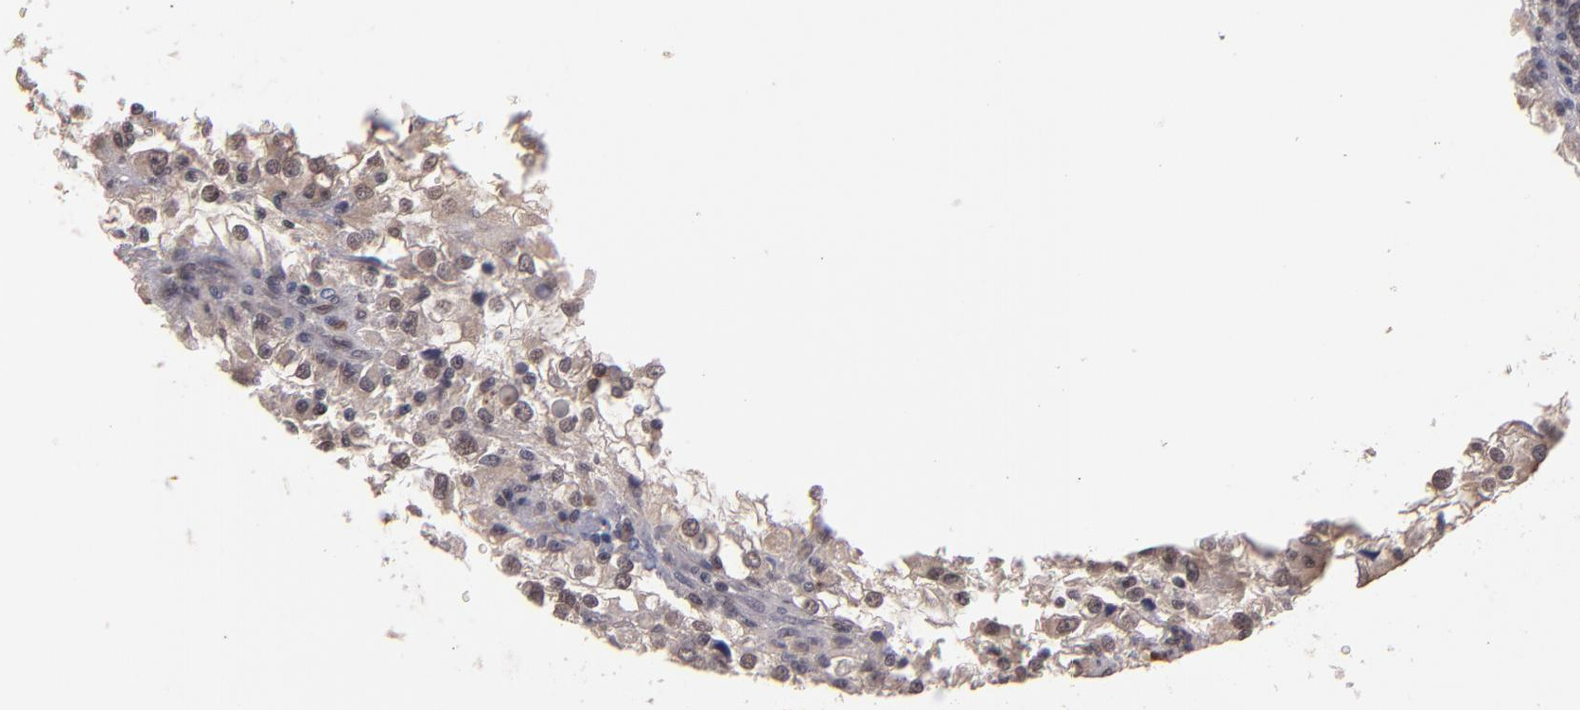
{"staining": {"intensity": "weak", "quantity": ">75%", "location": "cytoplasmic/membranous,nuclear"}, "tissue": "renal cancer", "cell_type": "Tumor cells", "image_type": "cancer", "snomed": [{"axis": "morphology", "description": "Adenocarcinoma, NOS"}, {"axis": "topography", "description": "Kidney"}], "caption": "This photomicrograph shows renal cancer stained with immunohistochemistry to label a protein in brown. The cytoplasmic/membranous and nuclear of tumor cells show weak positivity for the protein. Nuclei are counter-stained blue.", "gene": "ABHD12B", "patient": {"sex": "female", "age": 52}}